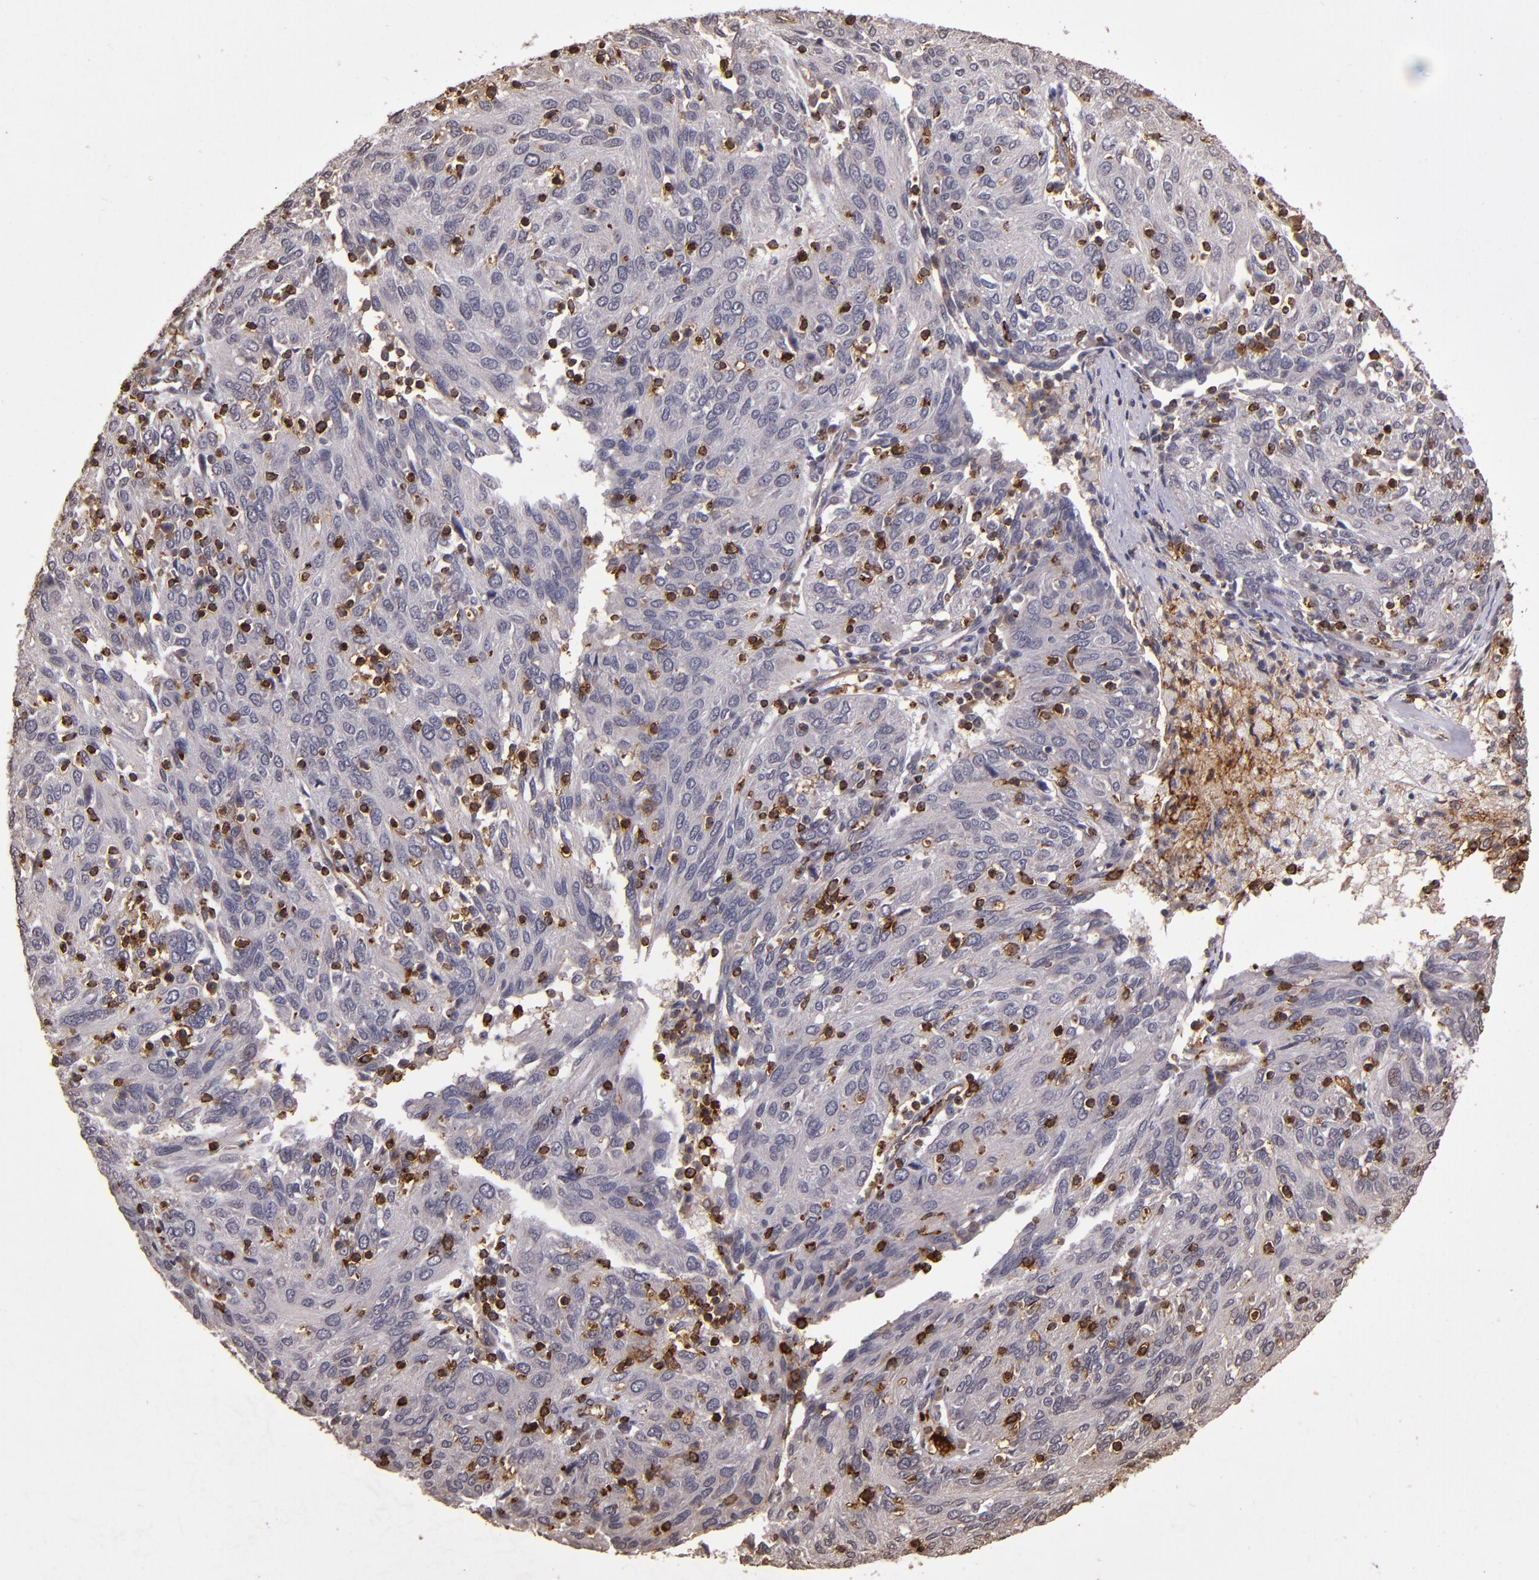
{"staining": {"intensity": "negative", "quantity": "none", "location": "none"}, "tissue": "ovarian cancer", "cell_type": "Tumor cells", "image_type": "cancer", "snomed": [{"axis": "morphology", "description": "Carcinoma, endometroid"}, {"axis": "topography", "description": "Ovary"}], "caption": "Ovarian endometroid carcinoma was stained to show a protein in brown. There is no significant positivity in tumor cells. (Brightfield microscopy of DAB immunohistochemistry (IHC) at high magnification).", "gene": "SLC2A3", "patient": {"sex": "female", "age": 50}}